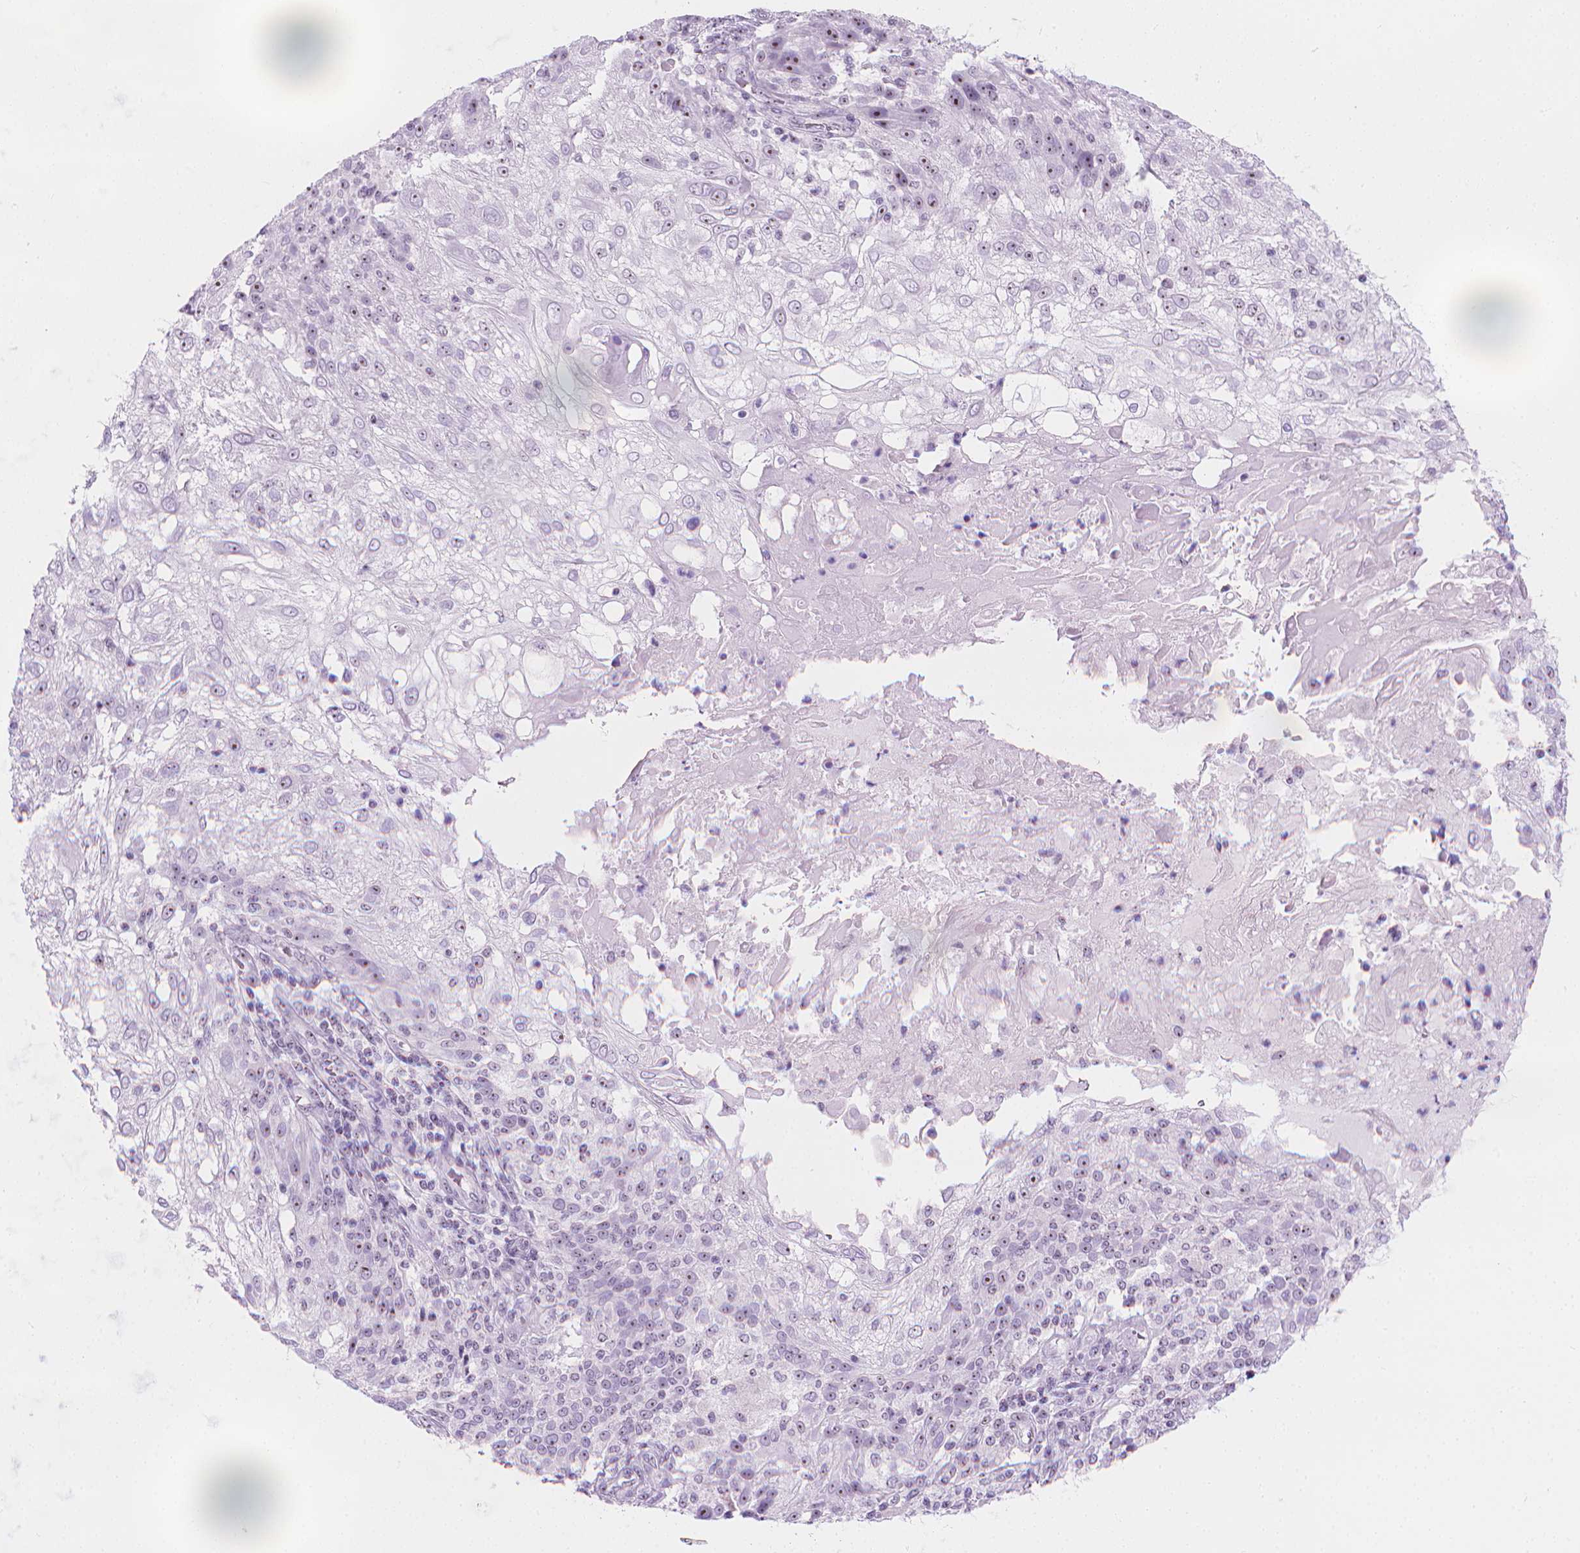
{"staining": {"intensity": "moderate", "quantity": "<25%", "location": "nuclear"}, "tissue": "skin cancer", "cell_type": "Tumor cells", "image_type": "cancer", "snomed": [{"axis": "morphology", "description": "Normal tissue, NOS"}, {"axis": "morphology", "description": "Squamous cell carcinoma, NOS"}, {"axis": "topography", "description": "Skin"}], "caption": "This photomicrograph reveals skin cancer stained with immunohistochemistry (IHC) to label a protein in brown. The nuclear of tumor cells show moderate positivity for the protein. Nuclei are counter-stained blue.", "gene": "NOL7", "patient": {"sex": "female", "age": 83}}